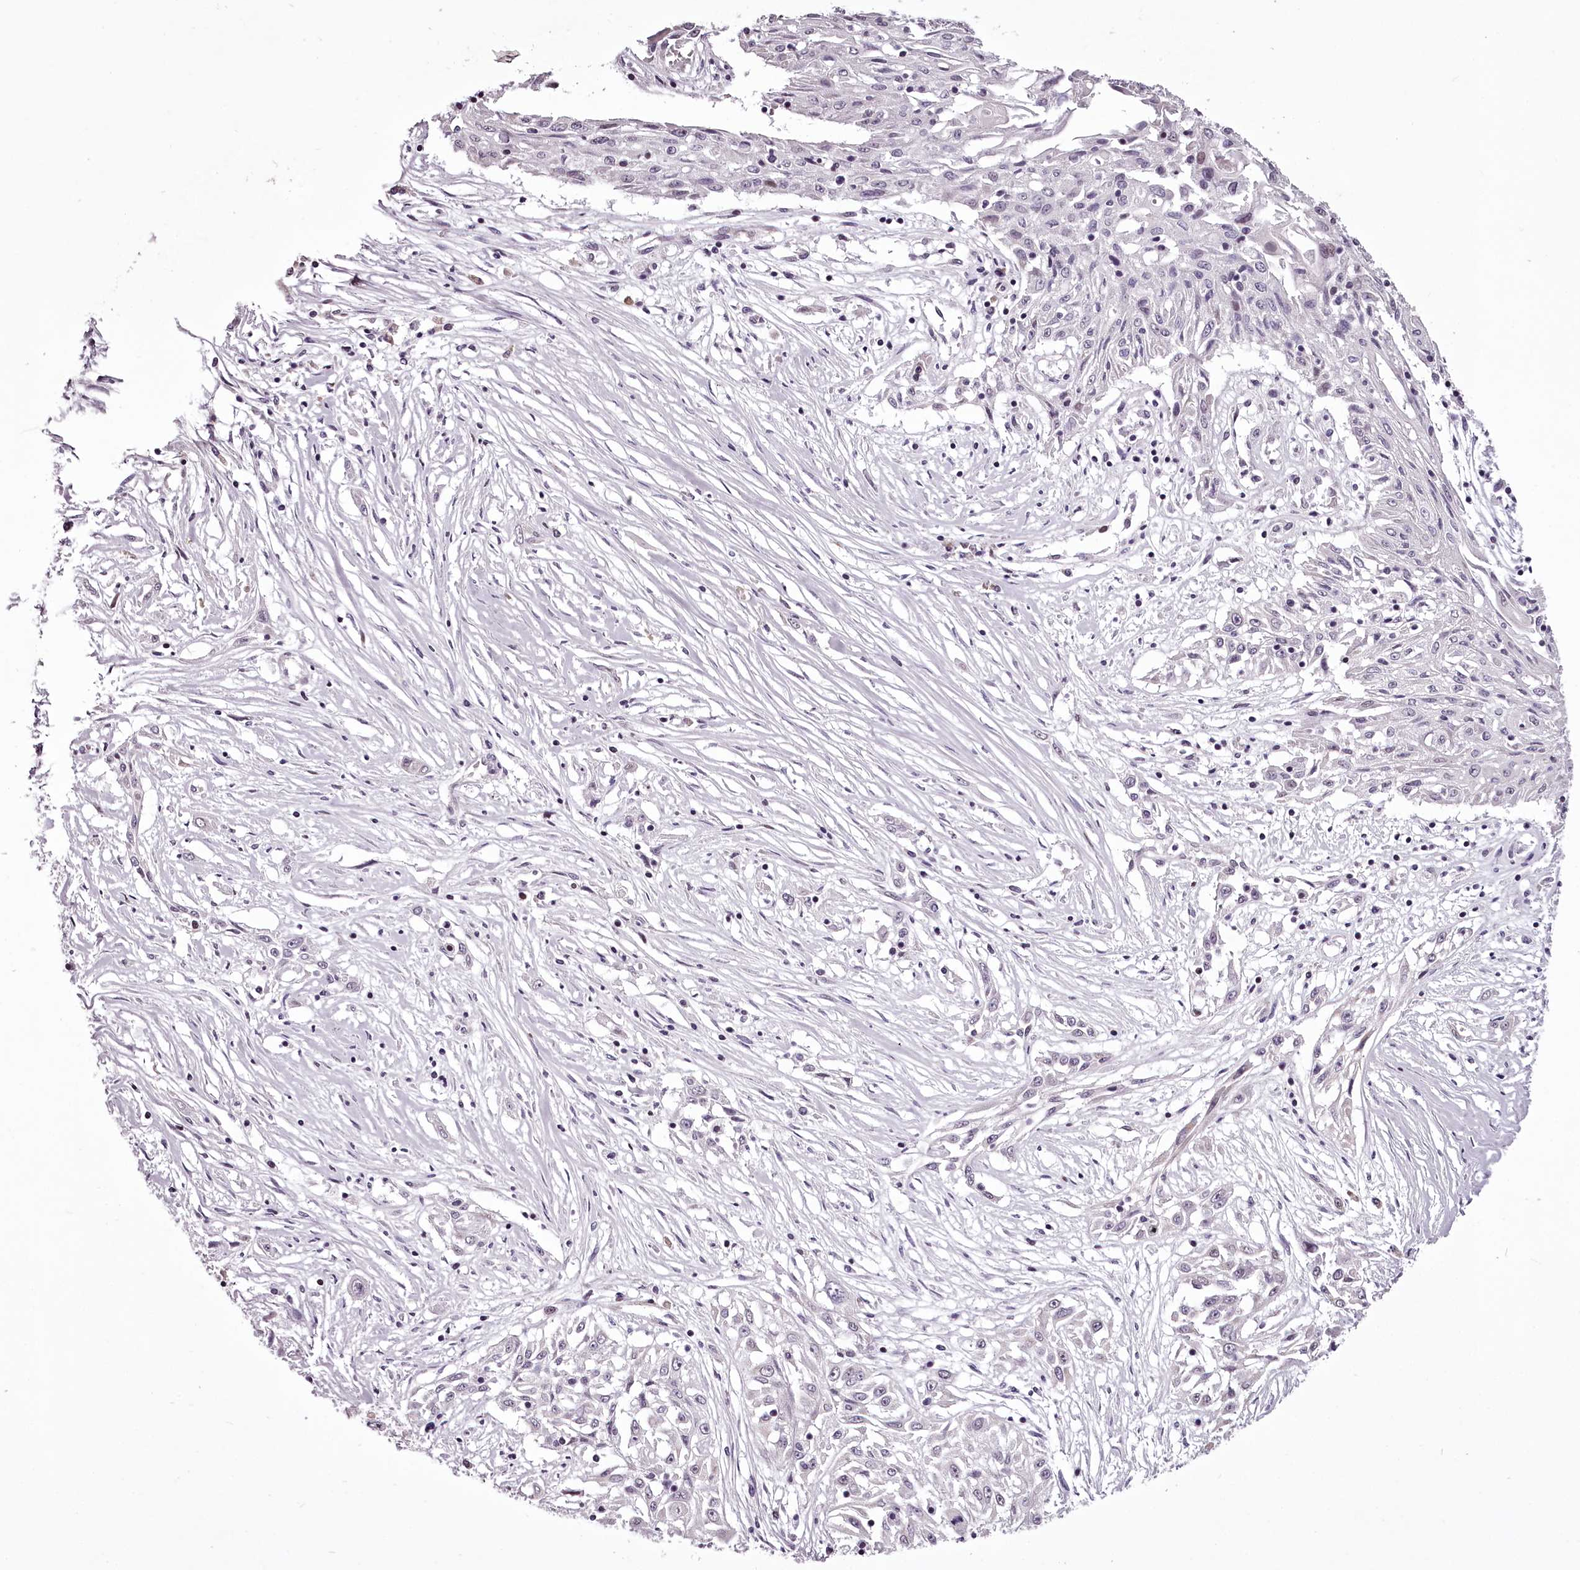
{"staining": {"intensity": "weak", "quantity": "<25%", "location": "nuclear"}, "tissue": "skin cancer", "cell_type": "Tumor cells", "image_type": "cancer", "snomed": [{"axis": "morphology", "description": "Squamous cell carcinoma, NOS"}, {"axis": "morphology", "description": "Squamous cell carcinoma, metastatic, NOS"}, {"axis": "topography", "description": "Skin"}, {"axis": "topography", "description": "Lymph node"}], "caption": "DAB immunohistochemical staining of skin squamous cell carcinoma reveals no significant expression in tumor cells.", "gene": "C1orf56", "patient": {"sex": "male", "age": 75}}